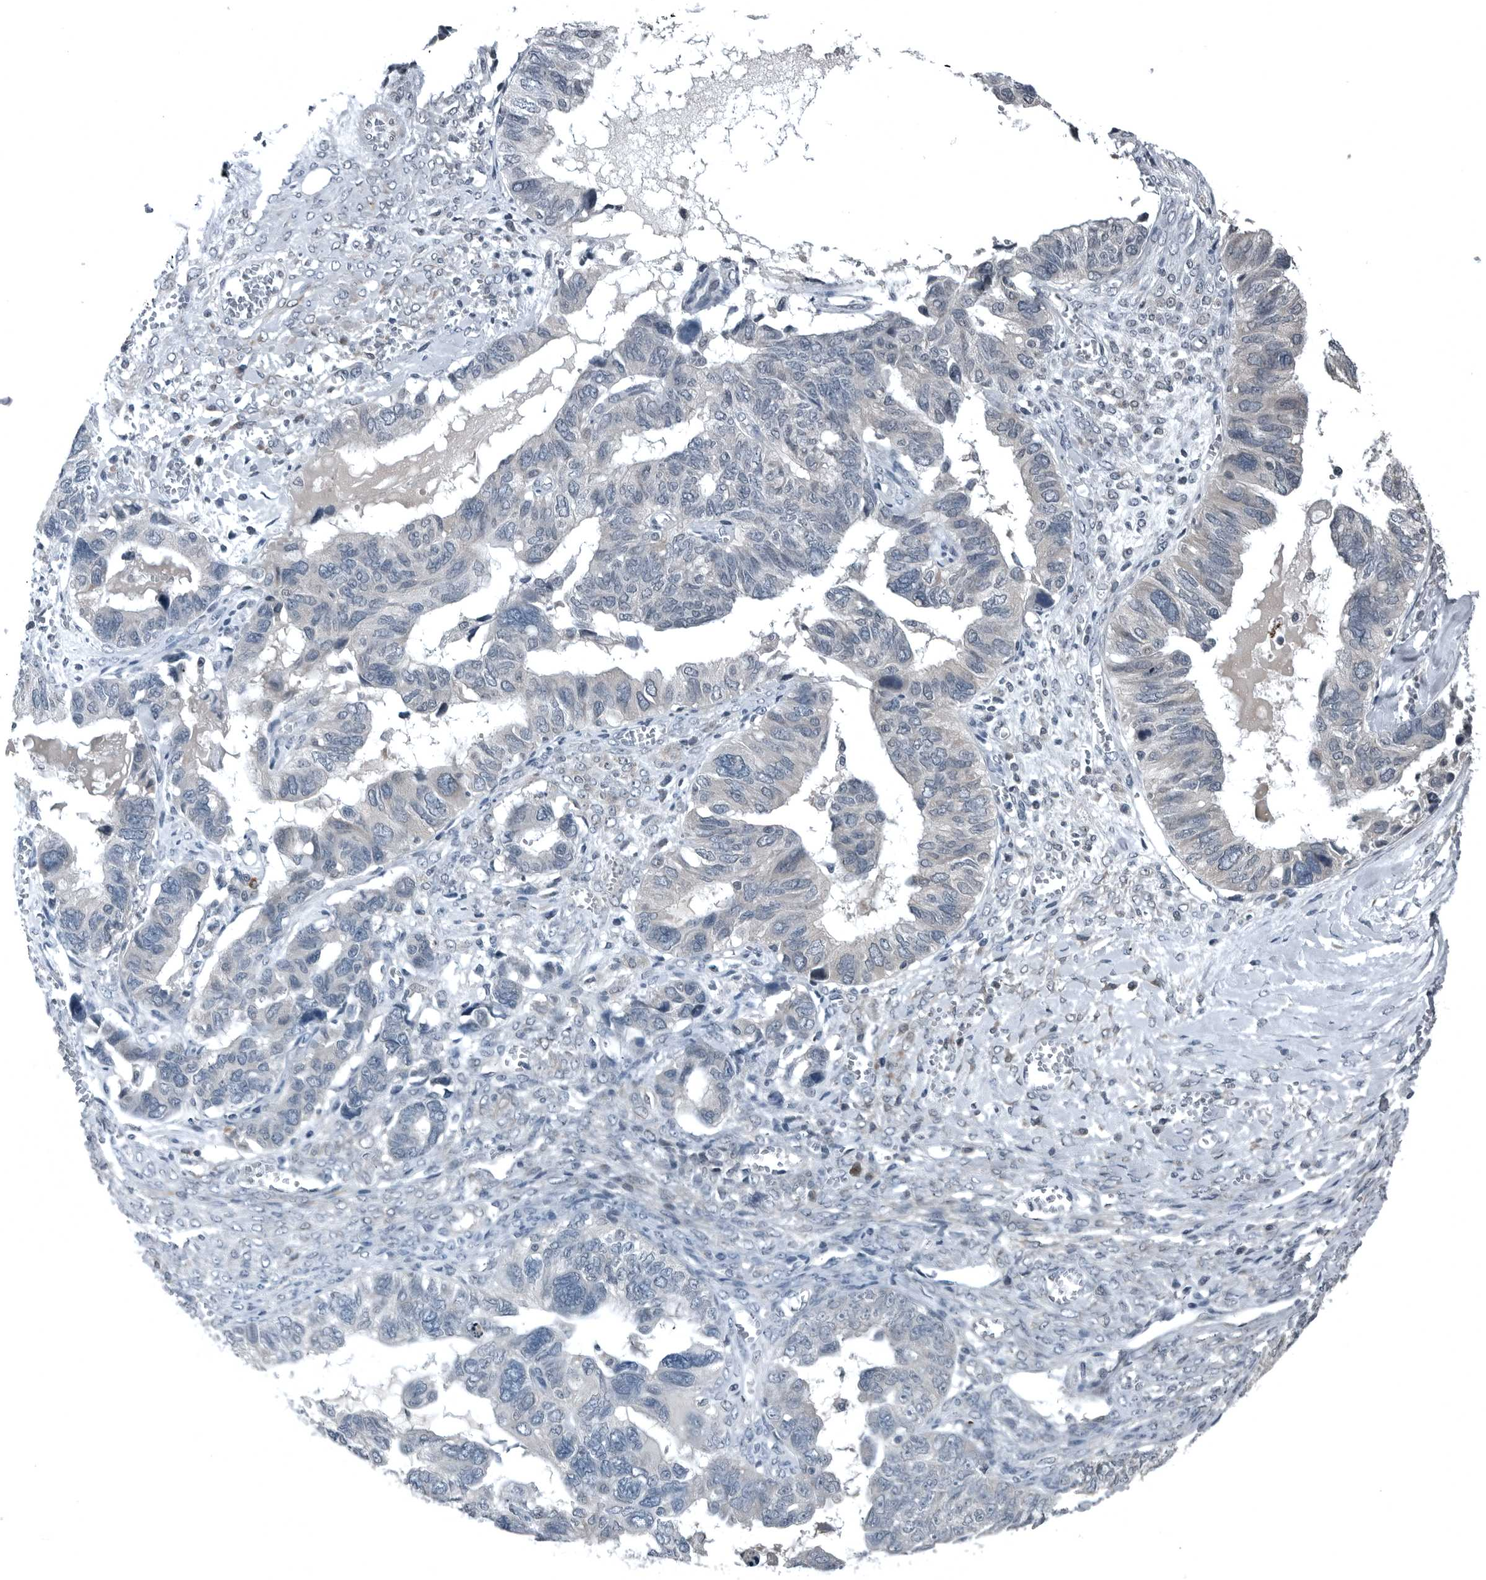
{"staining": {"intensity": "negative", "quantity": "none", "location": "none"}, "tissue": "ovarian cancer", "cell_type": "Tumor cells", "image_type": "cancer", "snomed": [{"axis": "morphology", "description": "Cystadenocarcinoma, serous, NOS"}, {"axis": "topography", "description": "Ovary"}], "caption": "Immunohistochemistry (IHC) image of human ovarian serous cystadenocarcinoma stained for a protein (brown), which reveals no staining in tumor cells.", "gene": "GAK", "patient": {"sex": "female", "age": 79}}